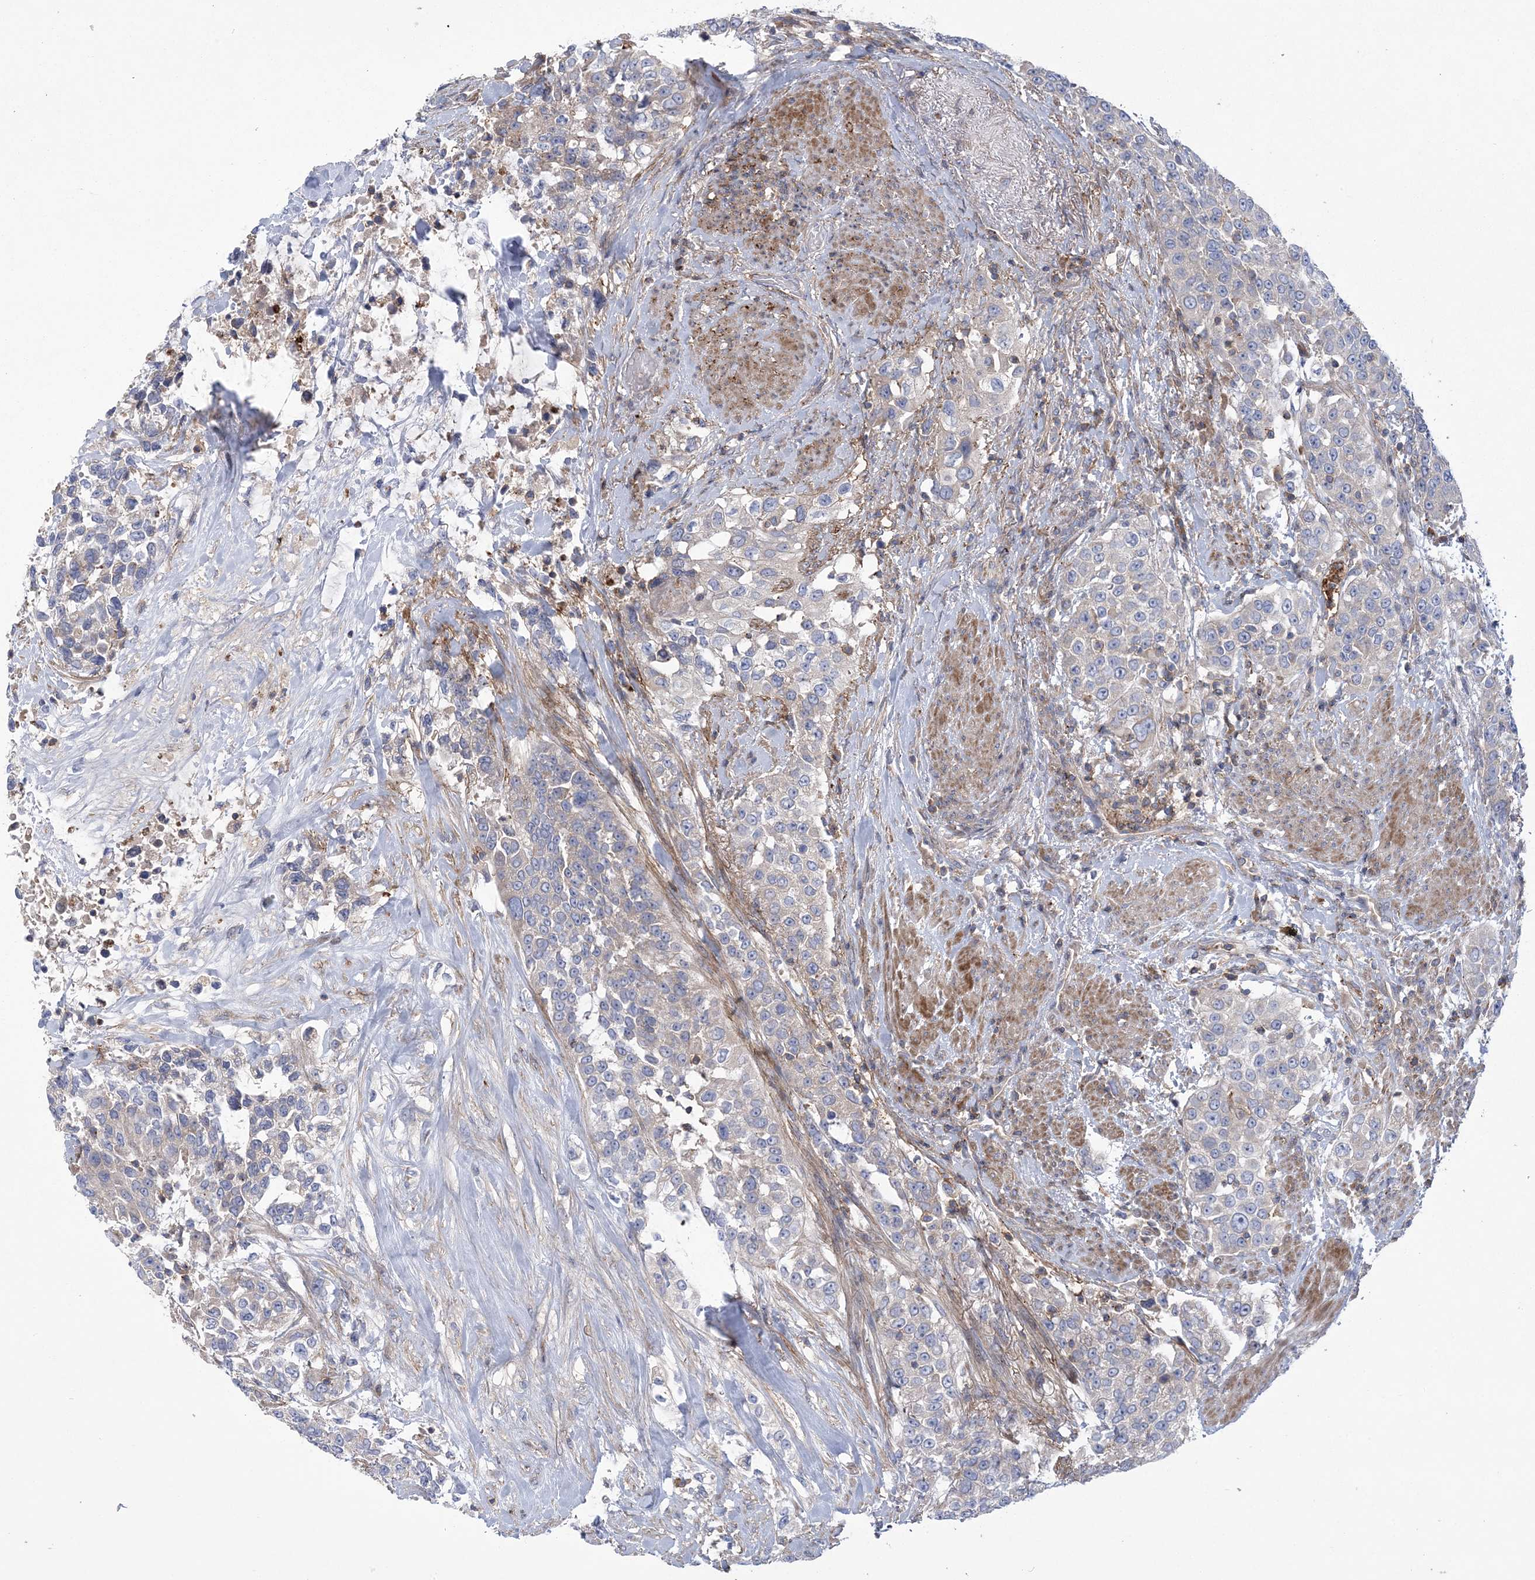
{"staining": {"intensity": "weak", "quantity": "<25%", "location": "cytoplasmic/membranous"}, "tissue": "urothelial cancer", "cell_type": "Tumor cells", "image_type": "cancer", "snomed": [{"axis": "morphology", "description": "Urothelial carcinoma, High grade"}, {"axis": "topography", "description": "Urinary bladder"}], "caption": "Immunohistochemistry (IHC) image of neoplastic tissue: human urothelial cancer stained with DAB shows no significant protein staining in tumor cells.", "gene": "ARSJ", "patient": {"sex": "female", "age": 80}}